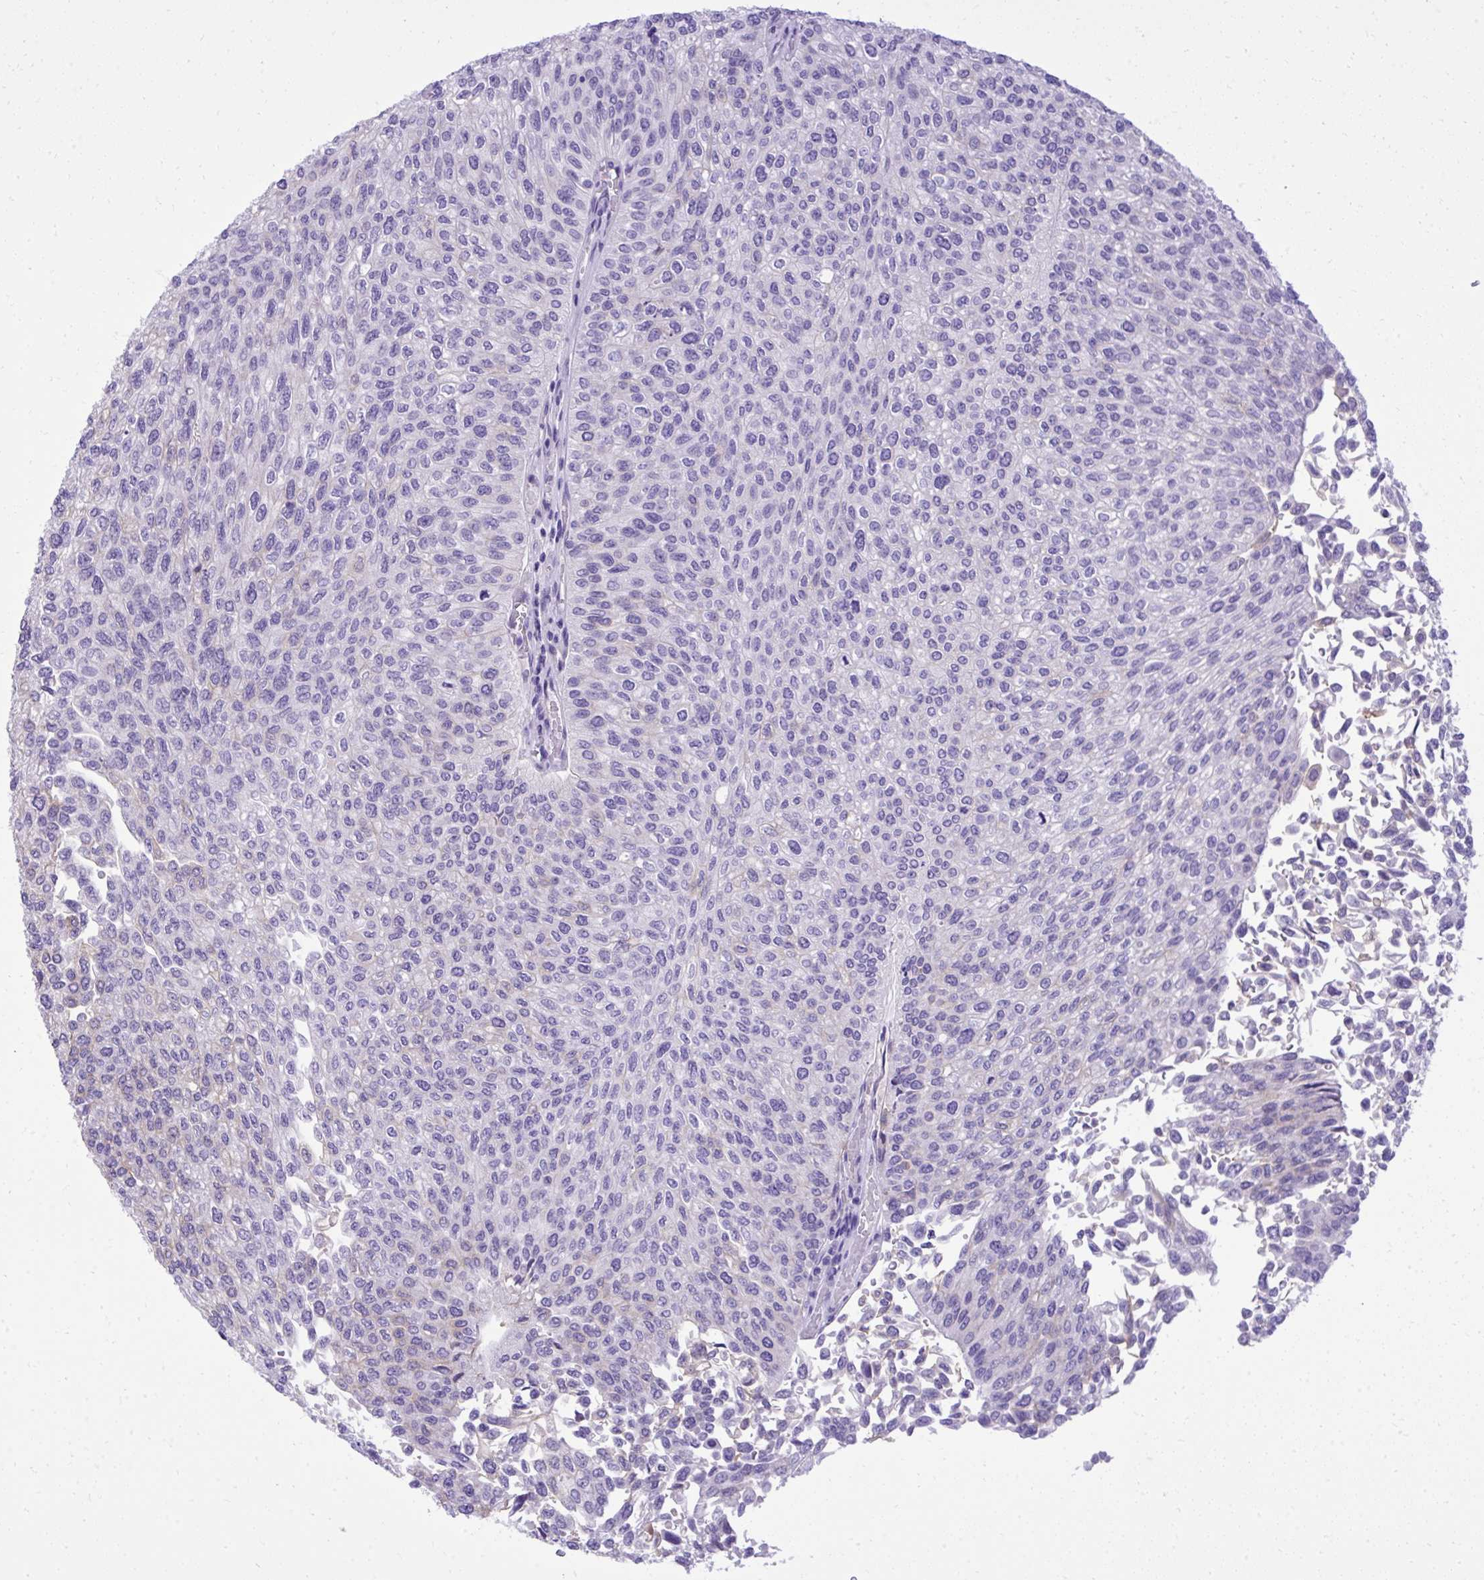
{"staining": {"intensity": "negative", "quantity": "none", "location": "none"}, "tissue": "urothelial cancer", "cell_type": "Tumor cells", "image_type": "cancer", "snomed": [{"axis": "morphology", "description": "Urothelial carcinoma, NOS"}, {"axis": "topography", "description": "Urinary bladder"}], "caption": "Transitional cell carcinoma was stained to show a protein in brown. There is no significant positivity in tumor cells. Nuclei are stained in blue.", "gene": "ST6GALNAC3", "patient": {"sex": "male", "age": 59}}